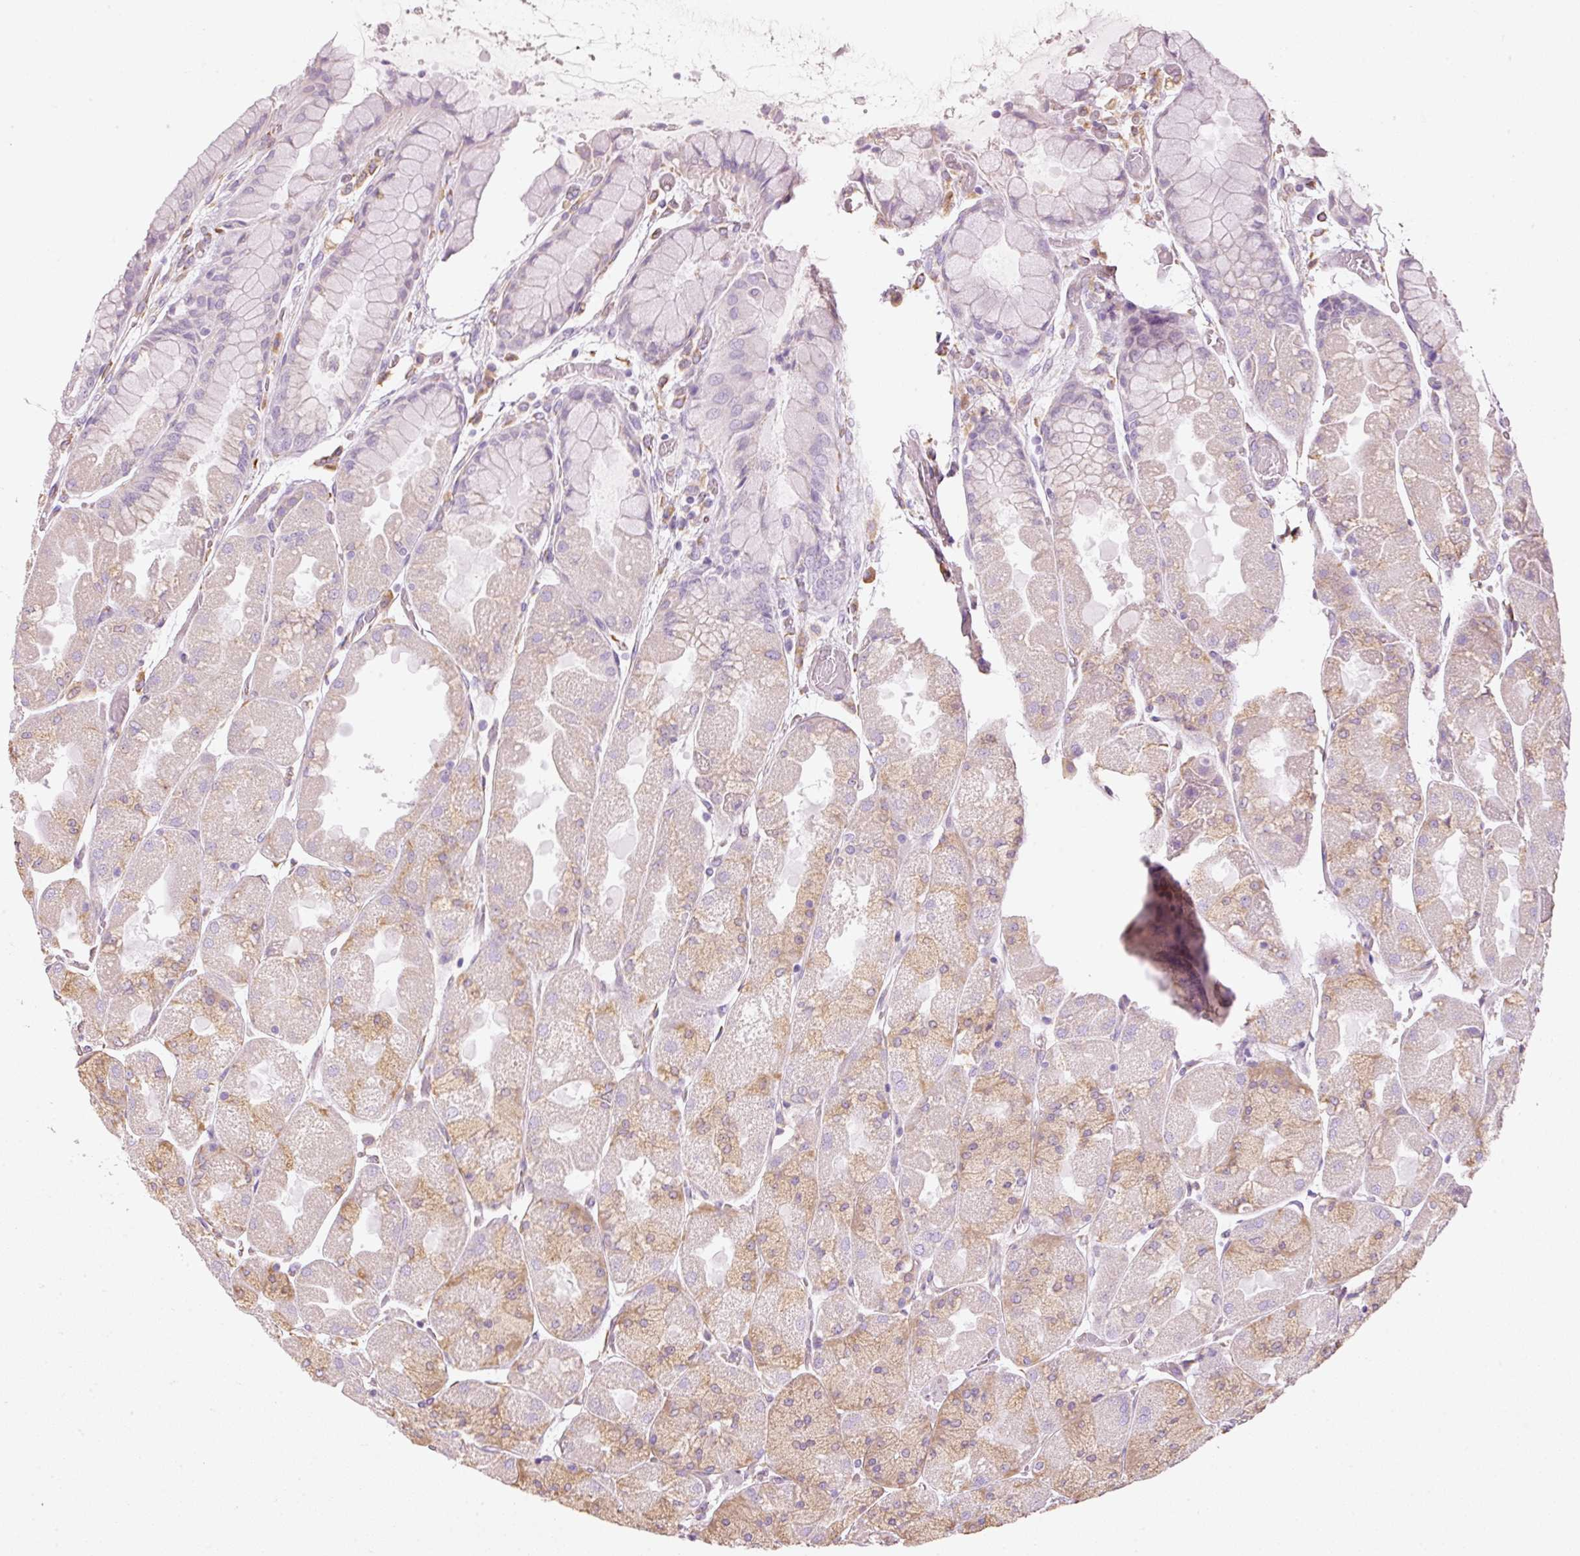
{"staining": {"intensity": "moderate", "quantity": "<25%", "location": "cytoplasmic/membranous"}, "tissue": "stomach", "cell_type": "Glandular cells", "image_type": "normal", "snomed": [{"axis": "morphology", "description": "Normal tissue, NOS"}, {"axis": "topography", "description": "Stomach"}], "caption": "Immunohistochemistry (IHC) (DAB) staining of unremarkable stomach reveals moderate cytoplasmic/membranous protein staining in approximately <25% of glandular cells.", "gene": "GCG", "patient": {"sex": "female", "age": 61}}